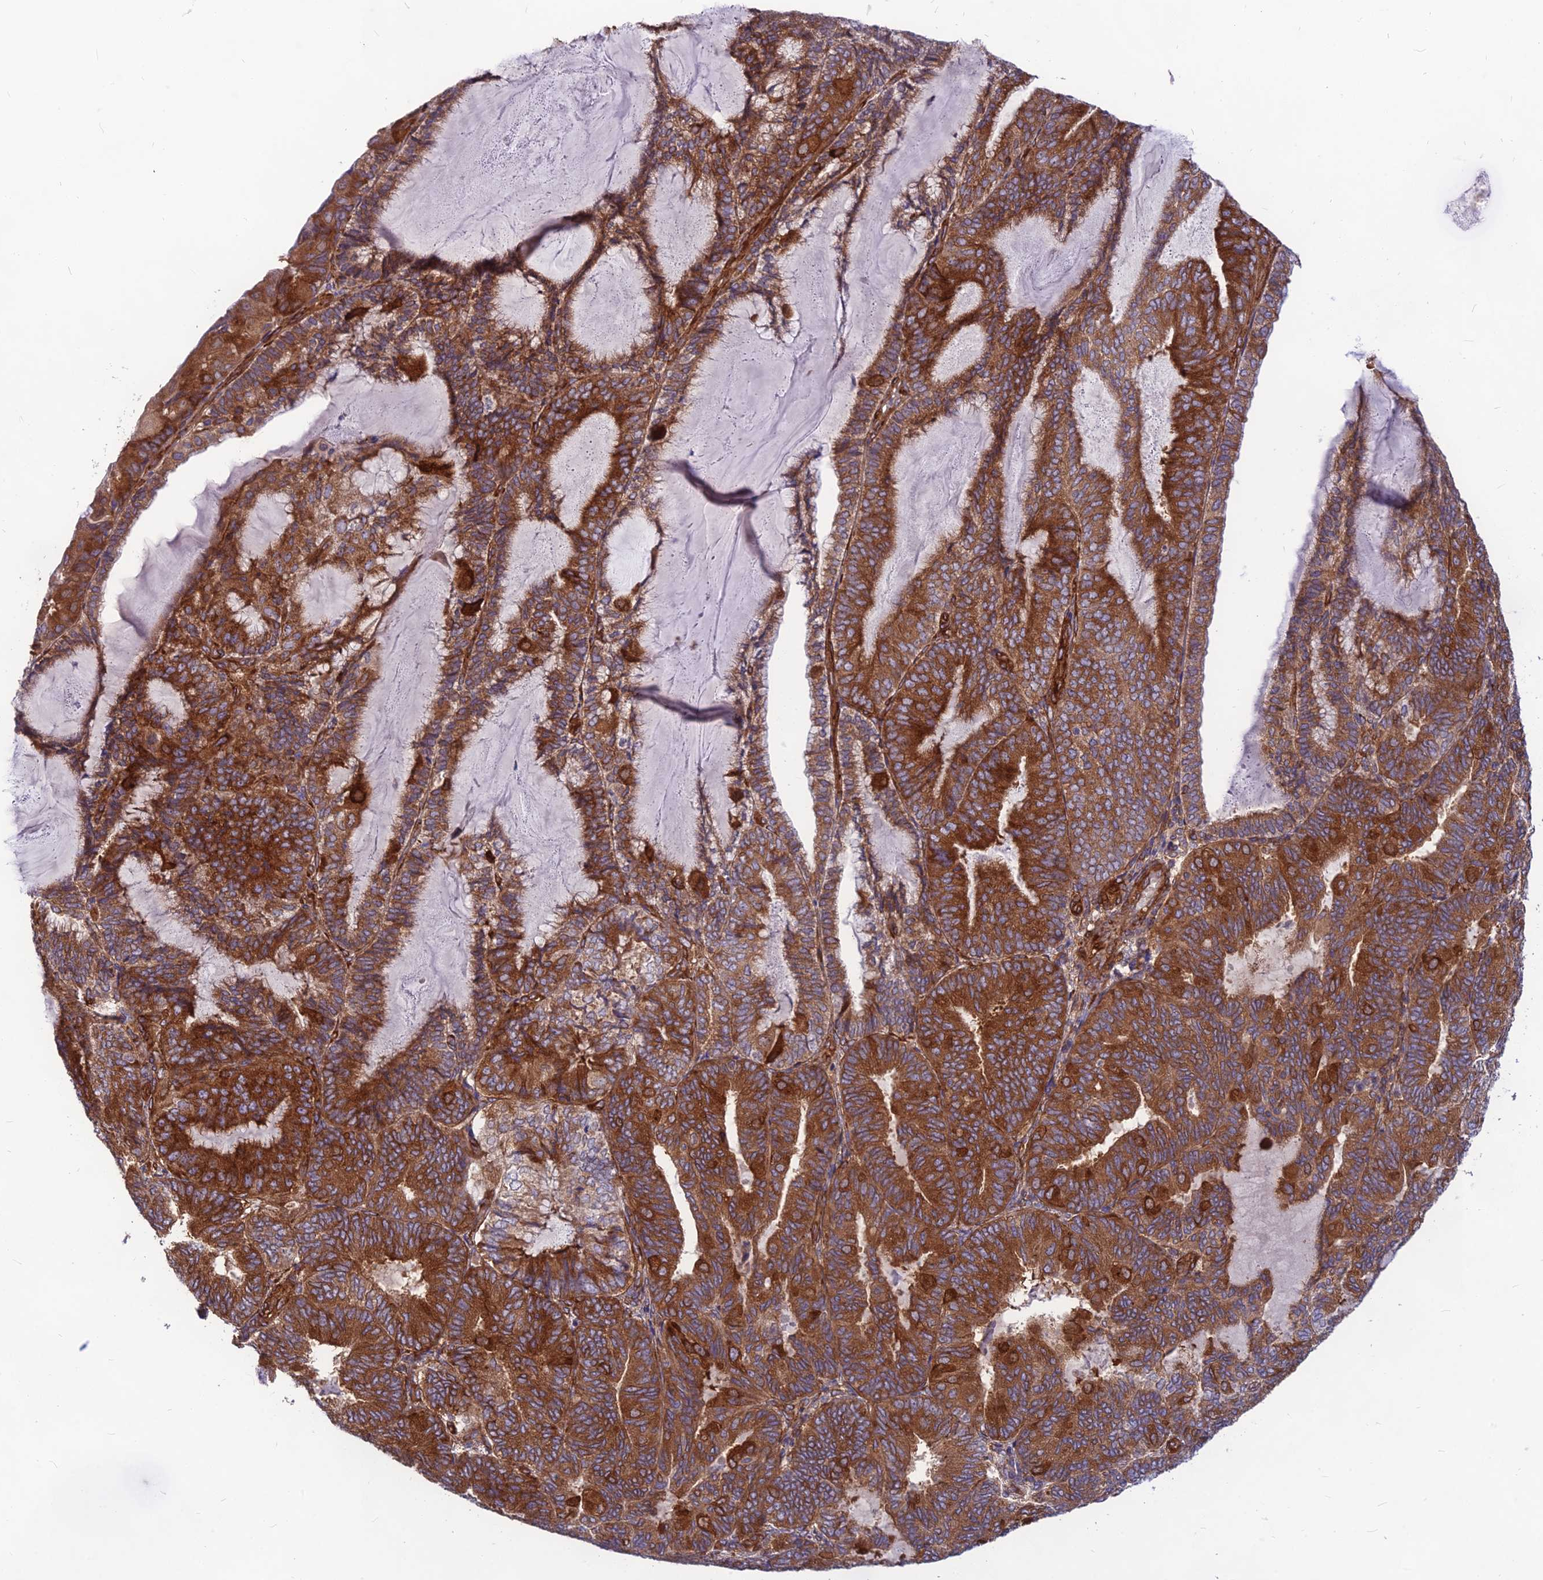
{"staining": {"intensity": "strong", "quantity": ">75%", "location": "cytoplasmic/membranous"}, "tissue": "endometrial cancer", "cell_type": "Tumor cells", "image_type": "cancer", "snomed": [{"axis": "morphology", "description": "Adenocarcinoma, NOS"}, {"axis": "topography", "description": "Endometrium"}], "caption": "DAB (3,3'-diaminobenzidine) immunohistochemical staining of human endometrial cancer demonstrates strong cytoplasmic/membranous protein positivity in approximately >75% of tumor cells.", "gene": "PTCD2", "patient": {"sex": "female", "age": 81}}